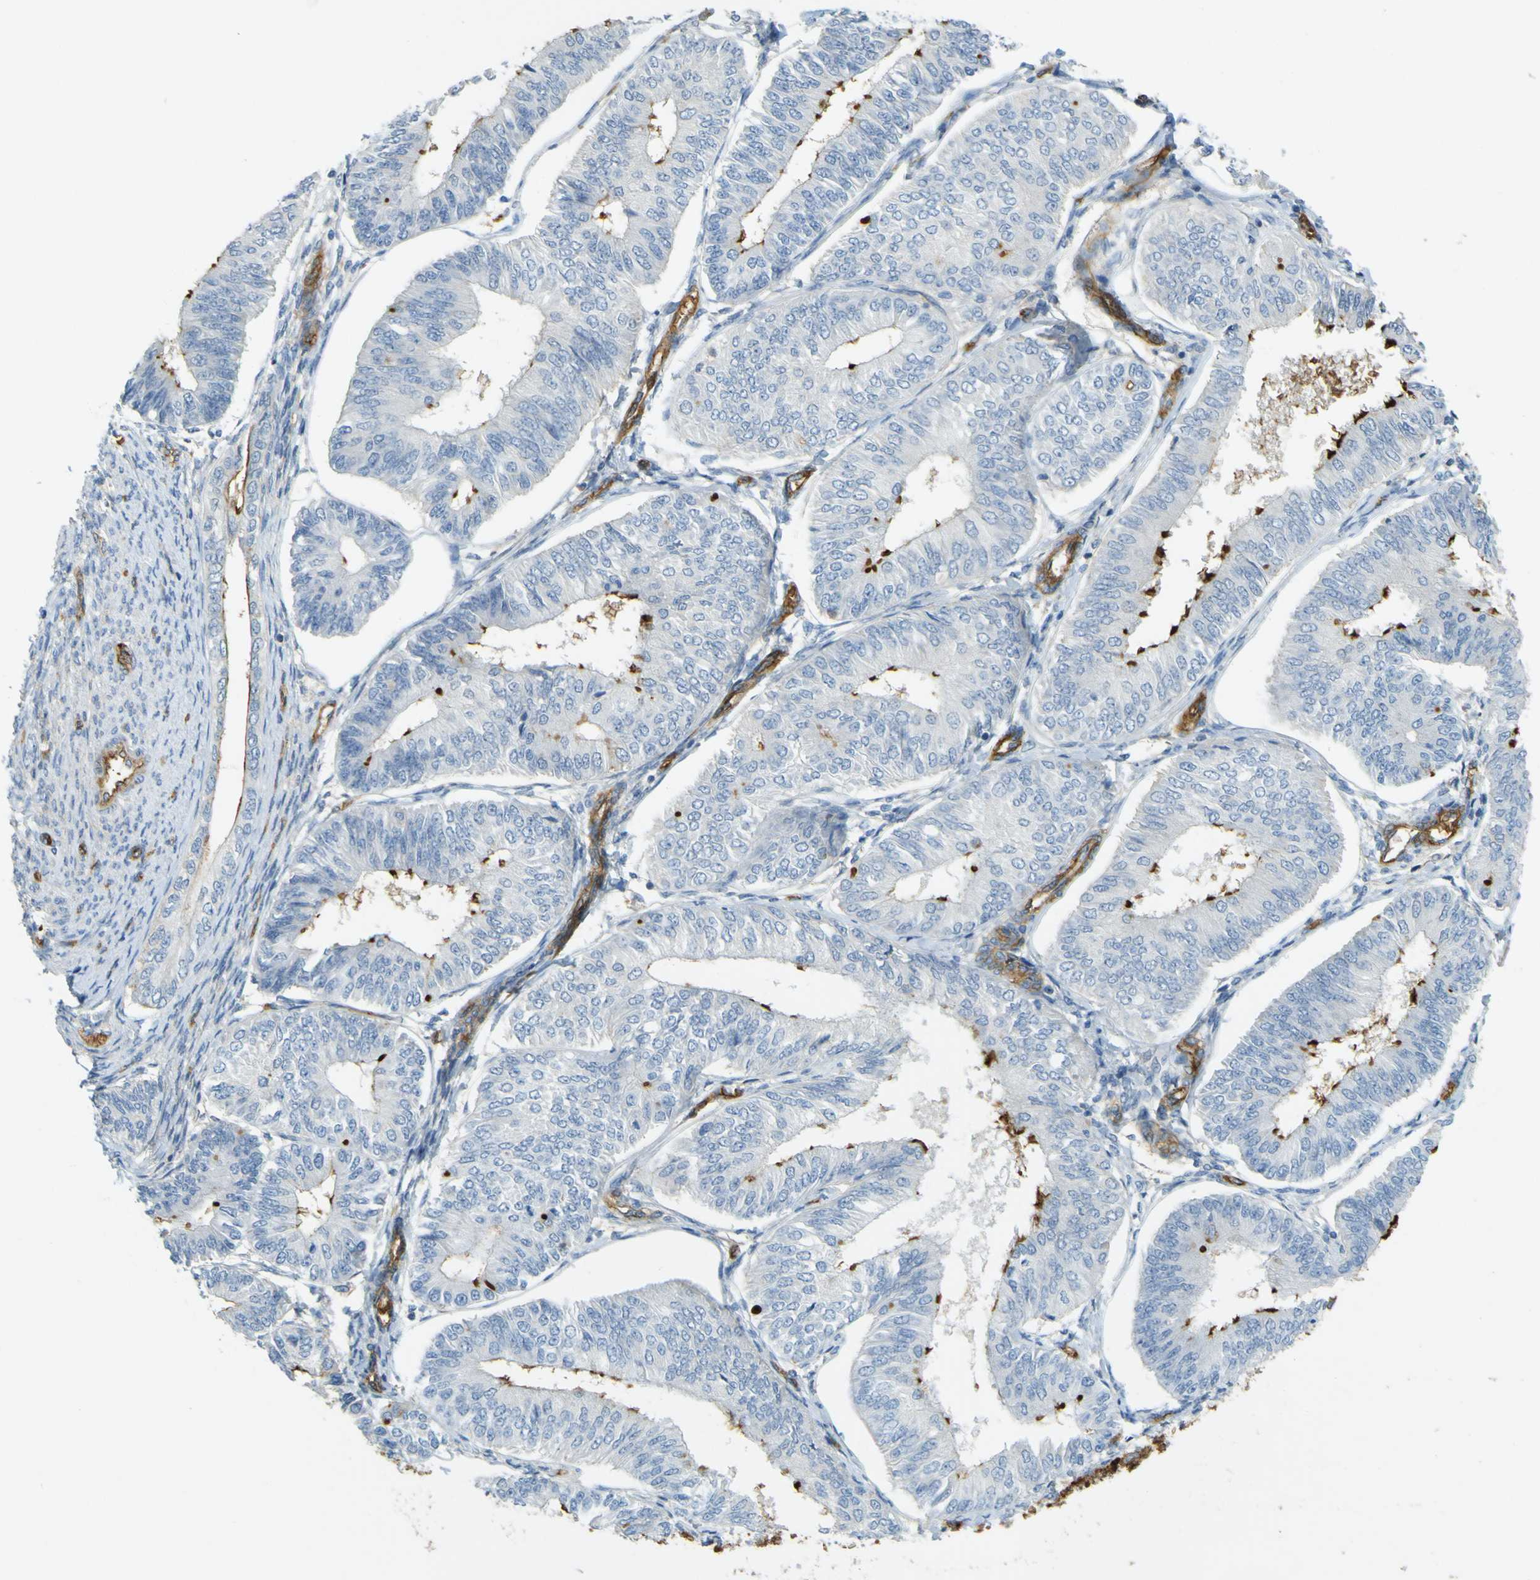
{"staining": {"intensity": "negative", "quantity": "none", "location": "none"}, "tissue": "endometrial cancer", "cell_type": "Tumor cells", "image_type": "cancer", "snomed": [{"axis": "morphology", "description": "Adenocarcinoma, NOS"}, {"axis": "topography", "description": "Endometrium"}], "caption": "Immunohistochemistry (IHC) of human endometrial cancer shows no expression in tumor cells. The staining is performed using DAB brown chromogen with nuclei counter-stained in using hematoxylin.", "gene": "PLXDC1", "patient": {"sex": "female", "age": 58}}